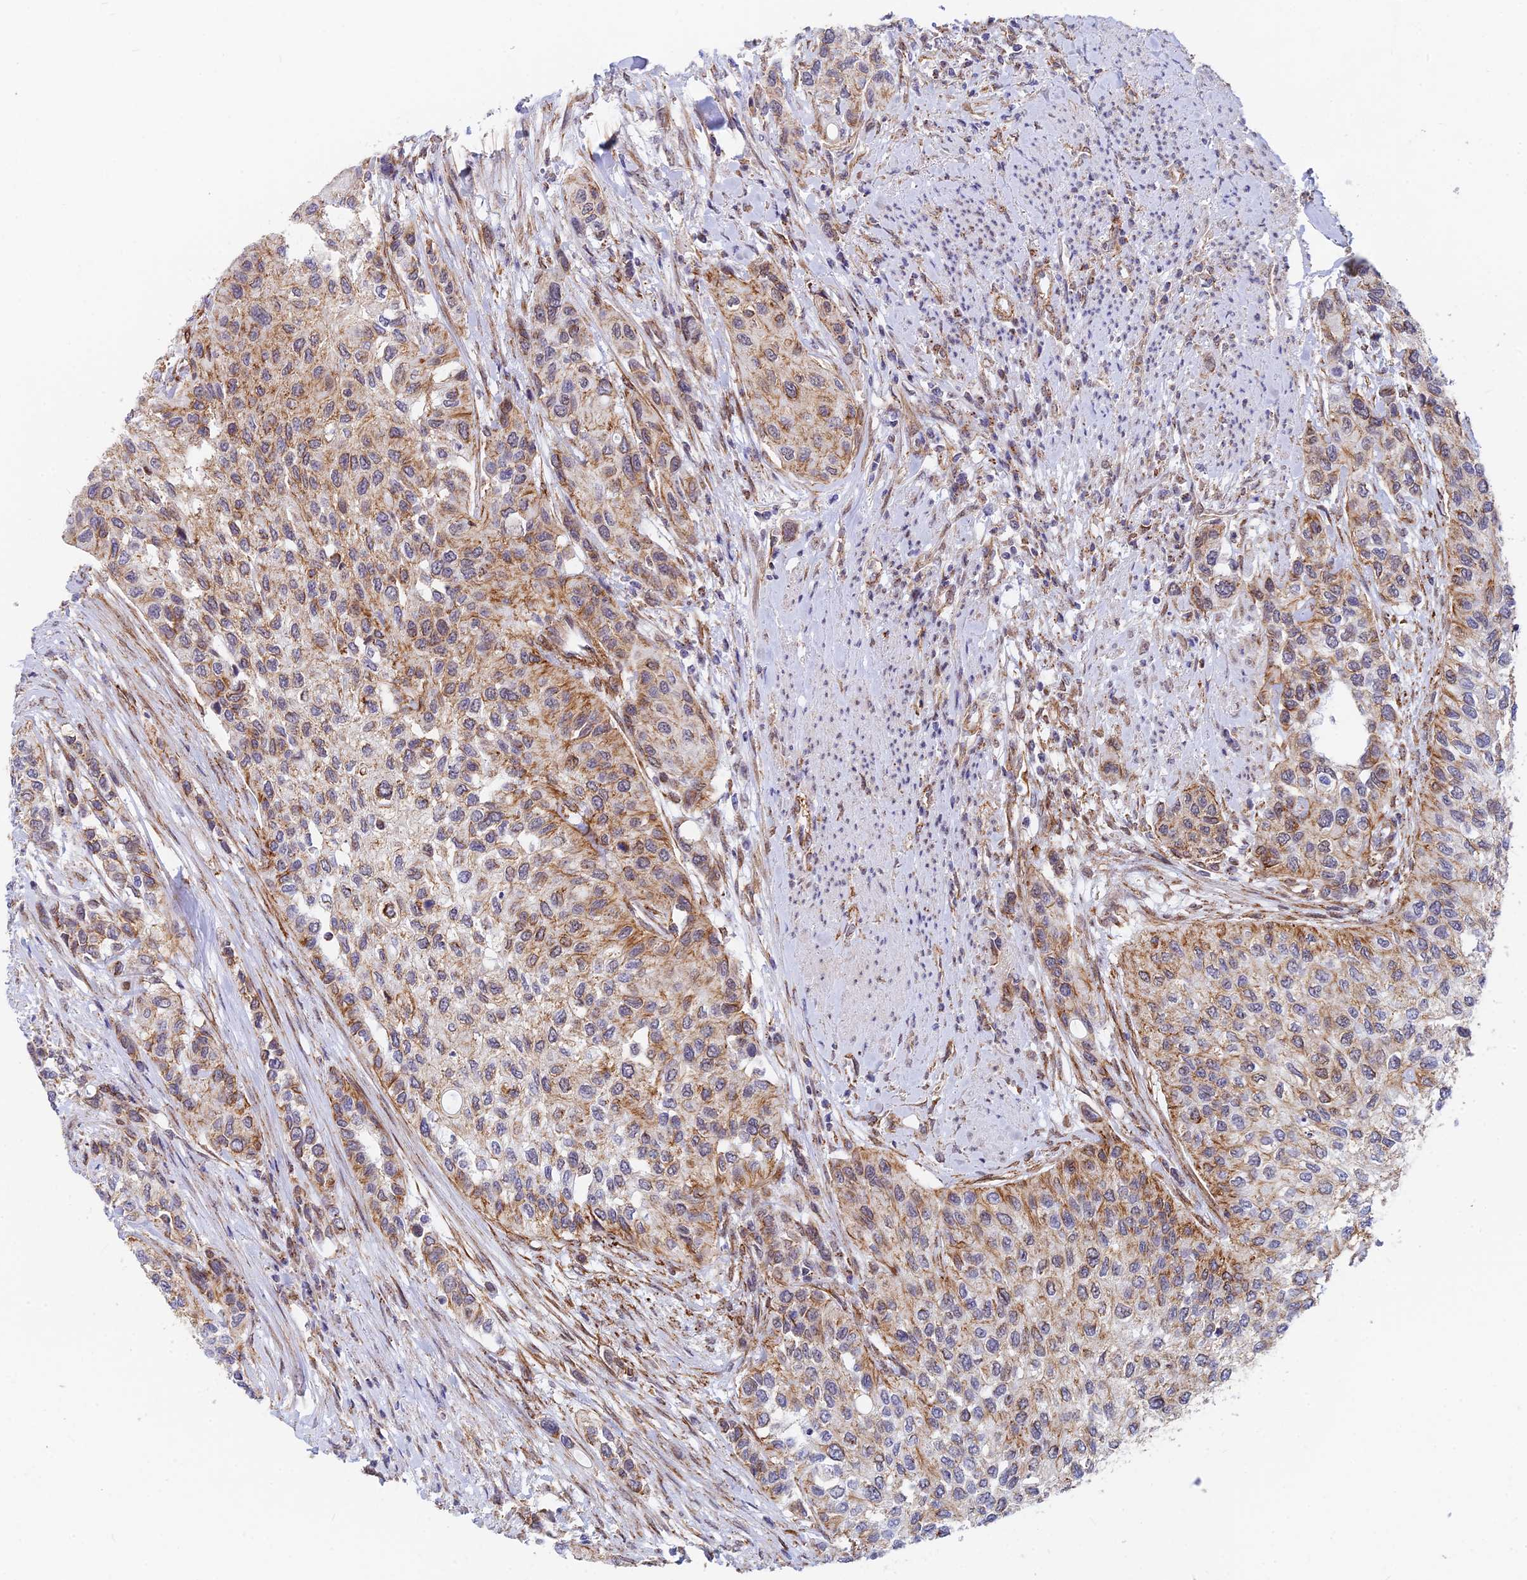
{"staining": {"intensity": "moderate", "quantity": "25%-75%", "location": "cytoplasmic/membranous"}, "tissue": "urothelial cancer", "cell_type": "Tumor cells", "image_type": "cancer", "snomed": [{"axis": "morphology", "description": "Normal tissue, NOS"}, {"axis": "morphology", "description": "Urothelial carcinoma, High grade"}, {"axis": "topography", "description": "Vascular tissue"}, {"axis": "topography", "description": "Urinary bladder"}], "caption": "Protein expression analysis of urothelial cancer exhibits moderate cytoplasmic/membranous positivity in approximately 25%-75% of tumor cells. (DAB IHC with brightfield microscopy, high magnification).", "gene": "VSTM2L", "patient": {"sex": "female", "age": 56}}